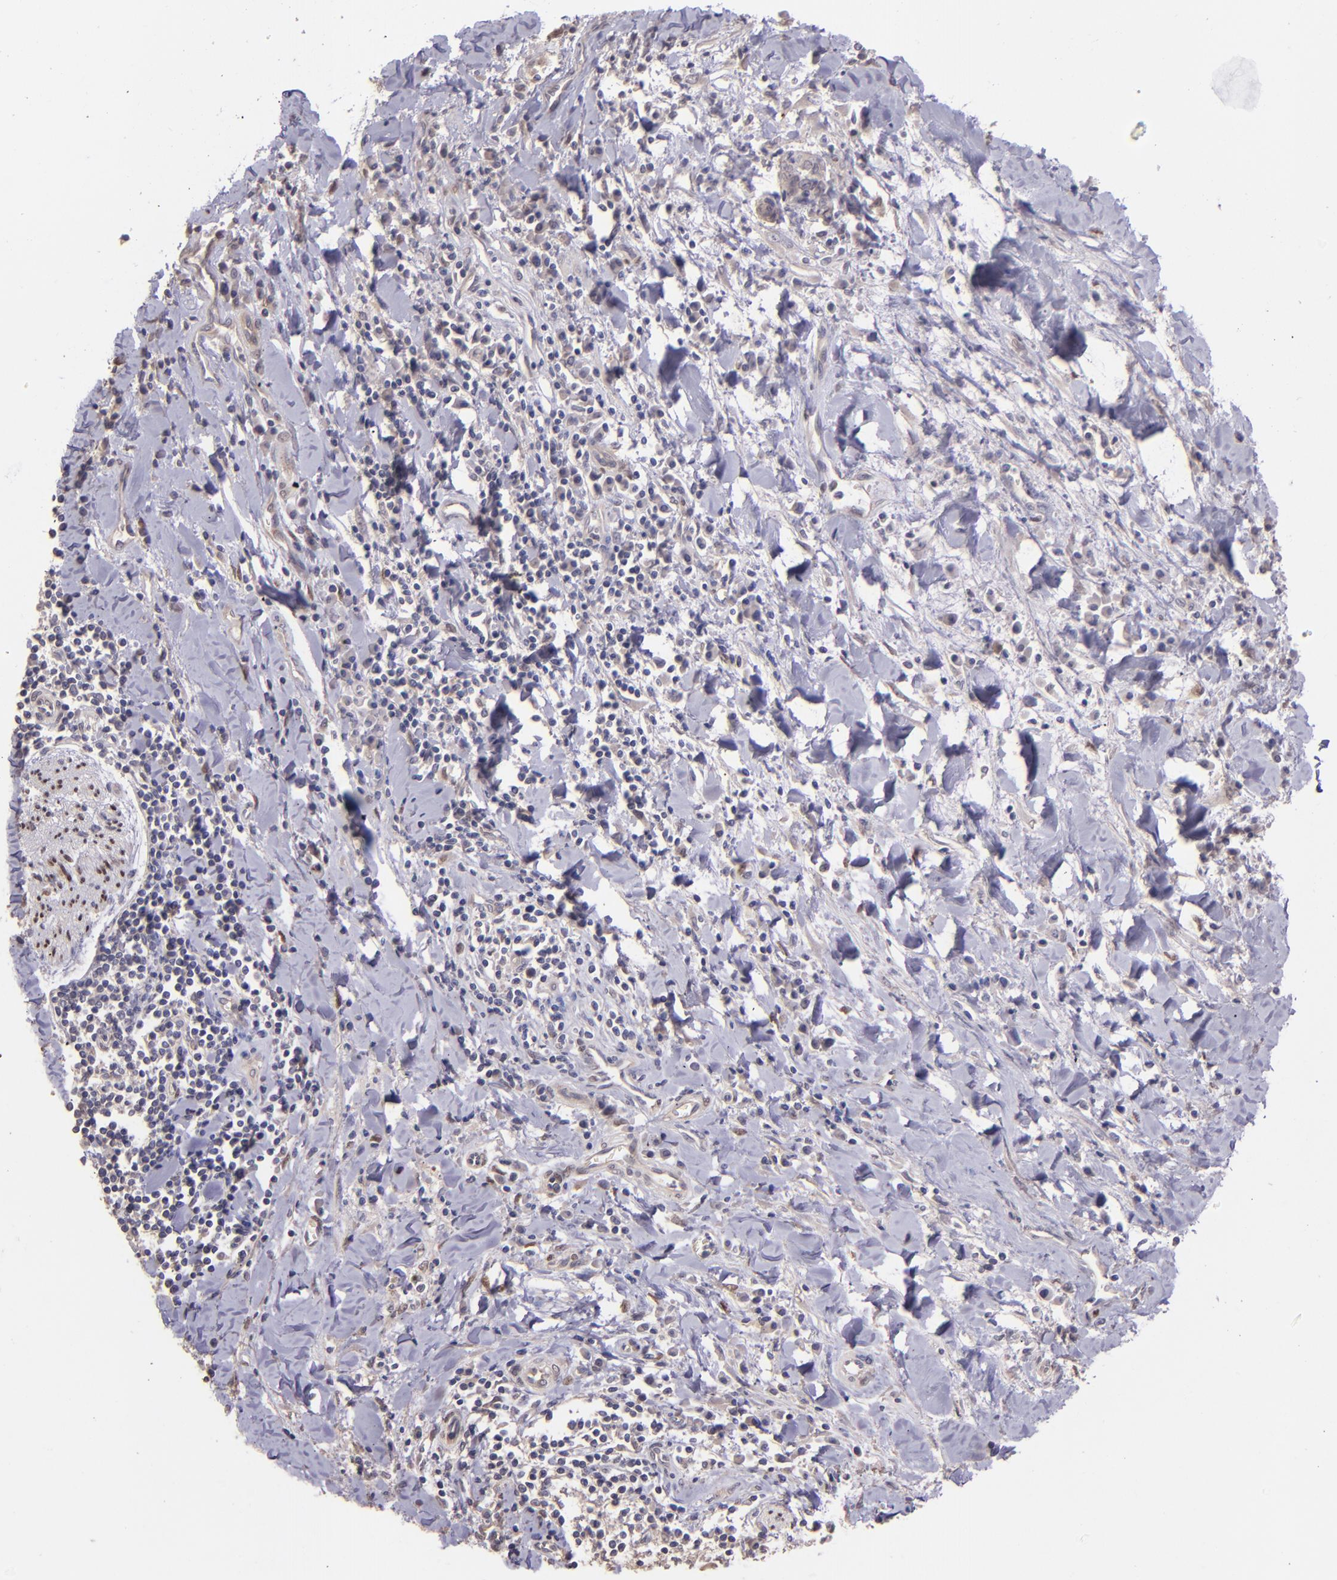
{"staining": {"intensity": "weak", "quantity": "<25%", "location": "cytoplasmic/membranous"}, "tissue": "liver cancer", "cell_type": "Tumor cells", "image_type": "cancer", "snomed": [{"axis": "morphology", "description": "Cholangiocarcinoma"}, {"axis": "topography", "description": "Liver"}], "caption": "The immunohistochemistry image has no significant positivity in tumor cells of liver cancer tissue. (Stains: DAB (3,3'-diaminobenzidine) immunohistochemistry with hematoxylin counter stain, Microscopy: brightfield microscopy at high magnification).", "gene": "NUP62CL", "patient": {"sex": "male", "age": 57}}